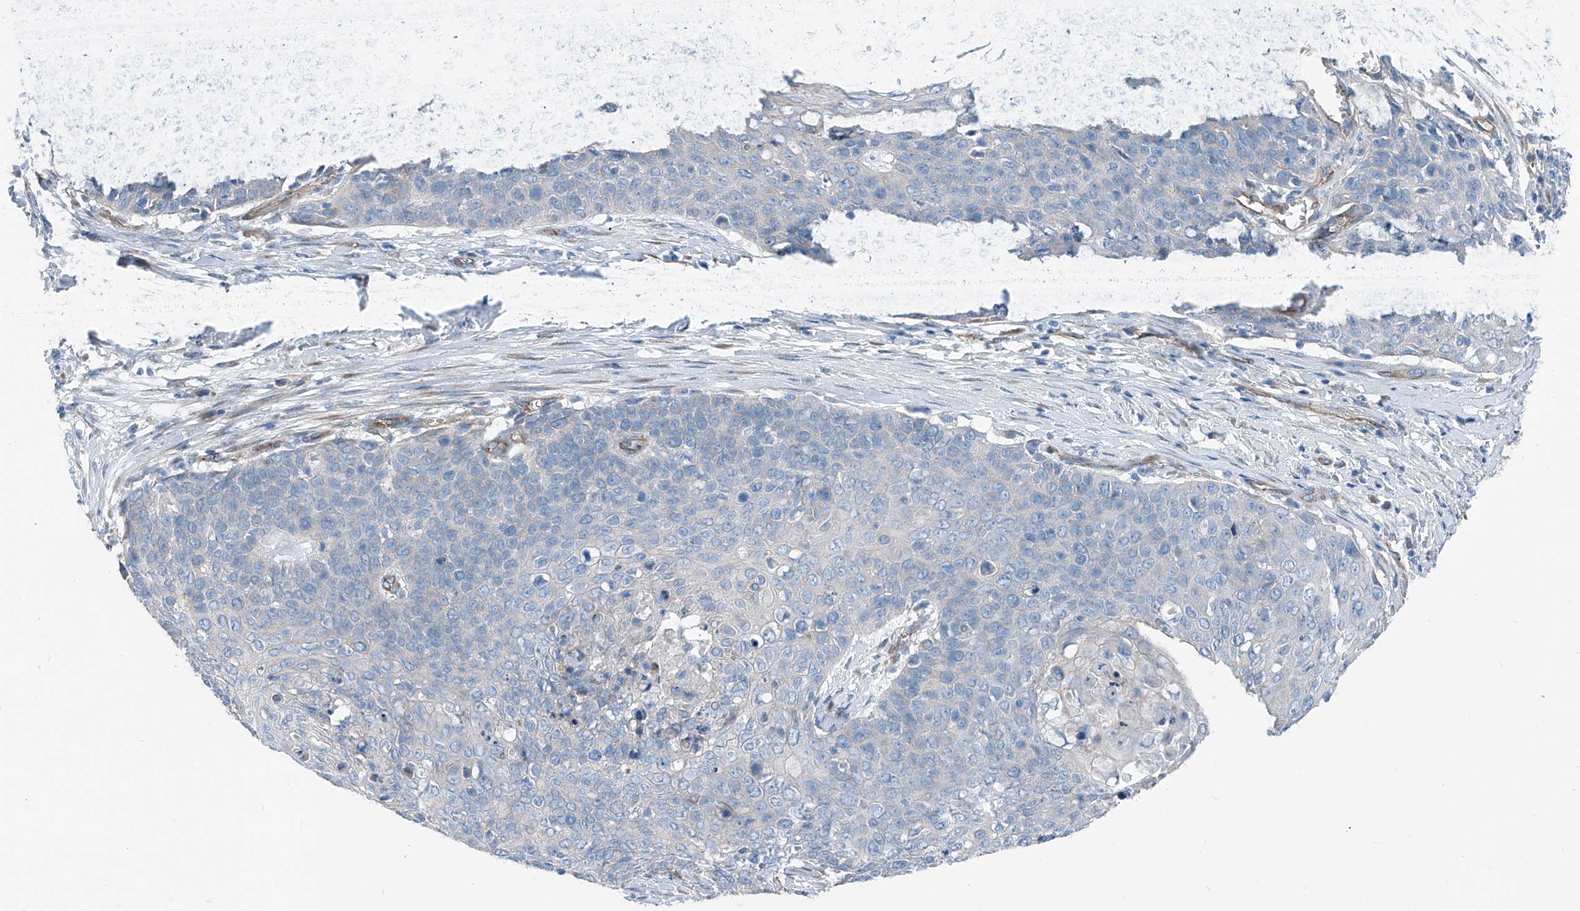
{"staining": {"intensity": "negative", "quantity": "none", "location": "none"}, "tissue": "cervical cancer", "cell_type": "Tumor cells", "image_type": "cancer", "snomed": [{"axis": "morphology", "description": "Squamous cell carcinoma, NOS"}, {"axis": "topography", "description": "Cervix"}], "caption": "There is no significant expression in tumor cells of squamous cell carcinoma (cervical).", "gene": "THEMIS2", "patient": {"sex": "female", "age": 39}}